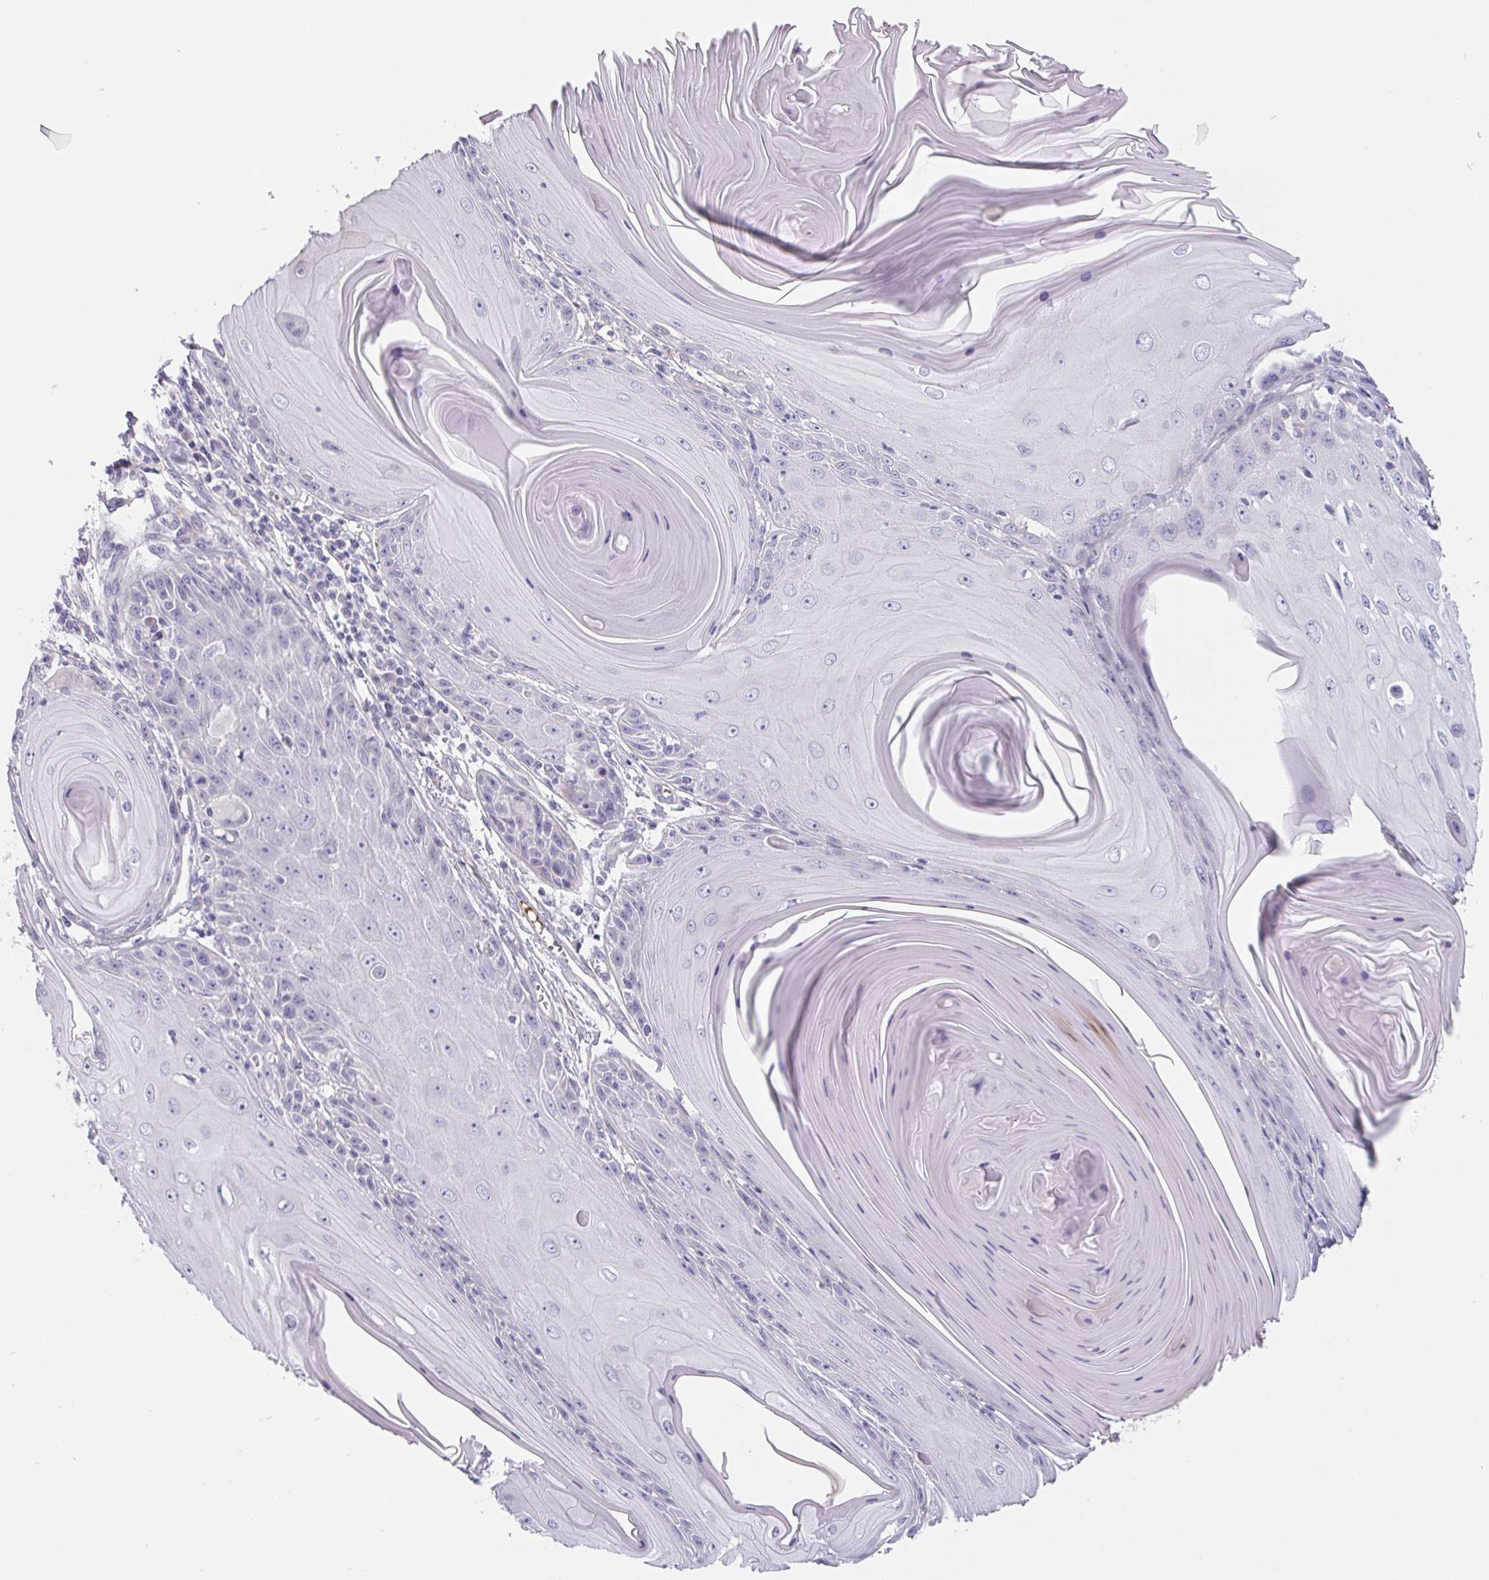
{"staining": {"intensity": "negative", "quantity": "none", "location": "none"}, "tissue": "skin cancer", "cell_type": "Tumor cells", "image_type": "cancer", "snomed": [{"axis": "morphology", "description": "Squamous cell carcinoma, NOS"}, {"axis": "topography", "description": "Skin"}, {"axis": "topography", "description": "Vulva"}], "caption": "A high-resolution histopathology image shows immunohistochemistry staining of skin cancer, which demonstrates no significant expression in tumor cells.", "gene": "LPA", "patient": {"sex": "female", "age": 85}}